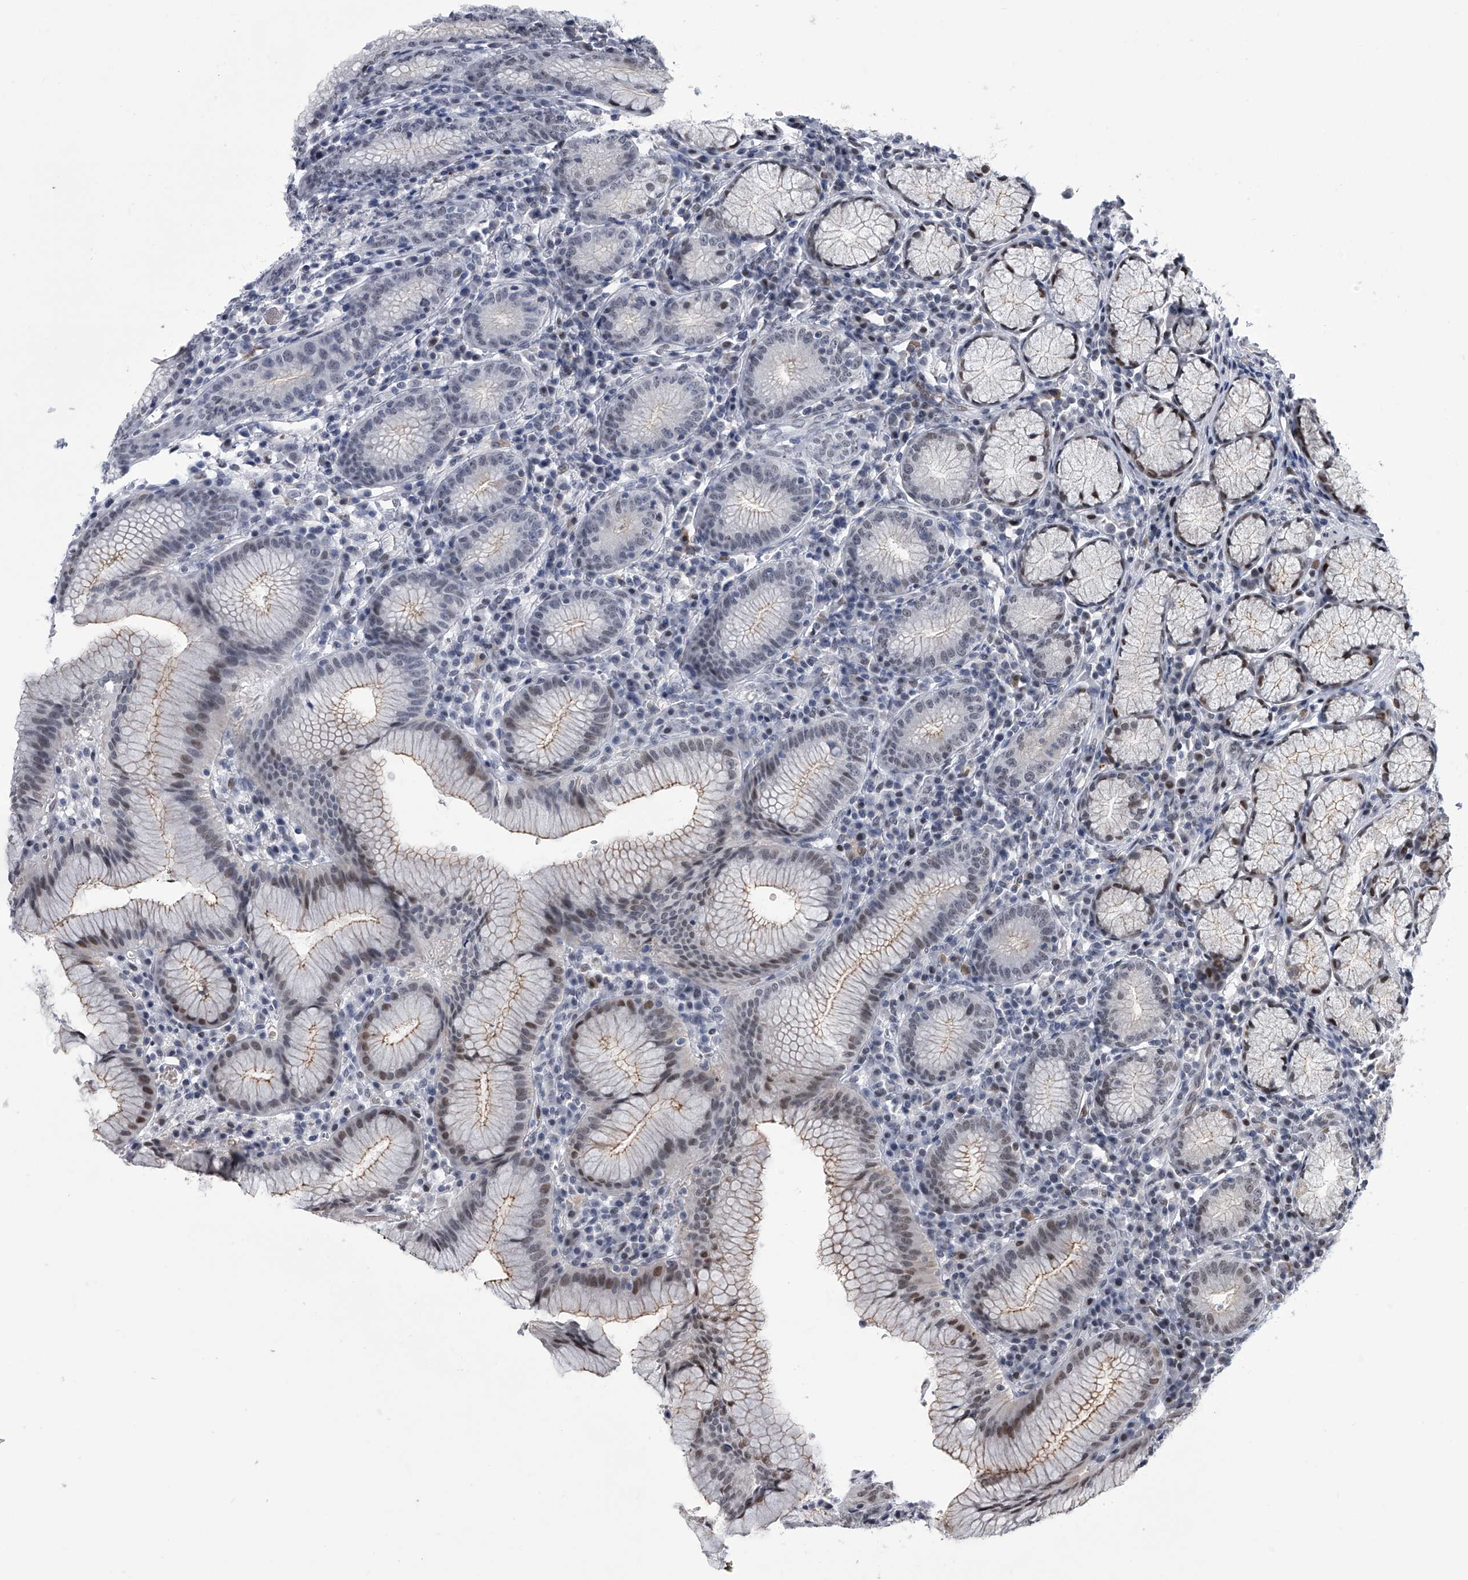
{"staining": {"intensity": "moderate", "quantity": "<25%", "location": "cytoplasmic/membranous,nuclear"}, "tissue": "stomach", "cell_type": "Glandular cells", "image_type": "normal", "snomed": [{"axis": "morphology", "description": "Normal tissue, NOS"}, {"axis": "topography", "description": "Stomach"}], "caption": "Immunohistochemistry (IHC) of unremarkable human stomach reveals low levels of moderate cytoplasmic/membranous,nuclear positivity in approximately <25% of glandular cells.", "gene": "ZNF426", "patient": {"sex": "male", "age": 55}}